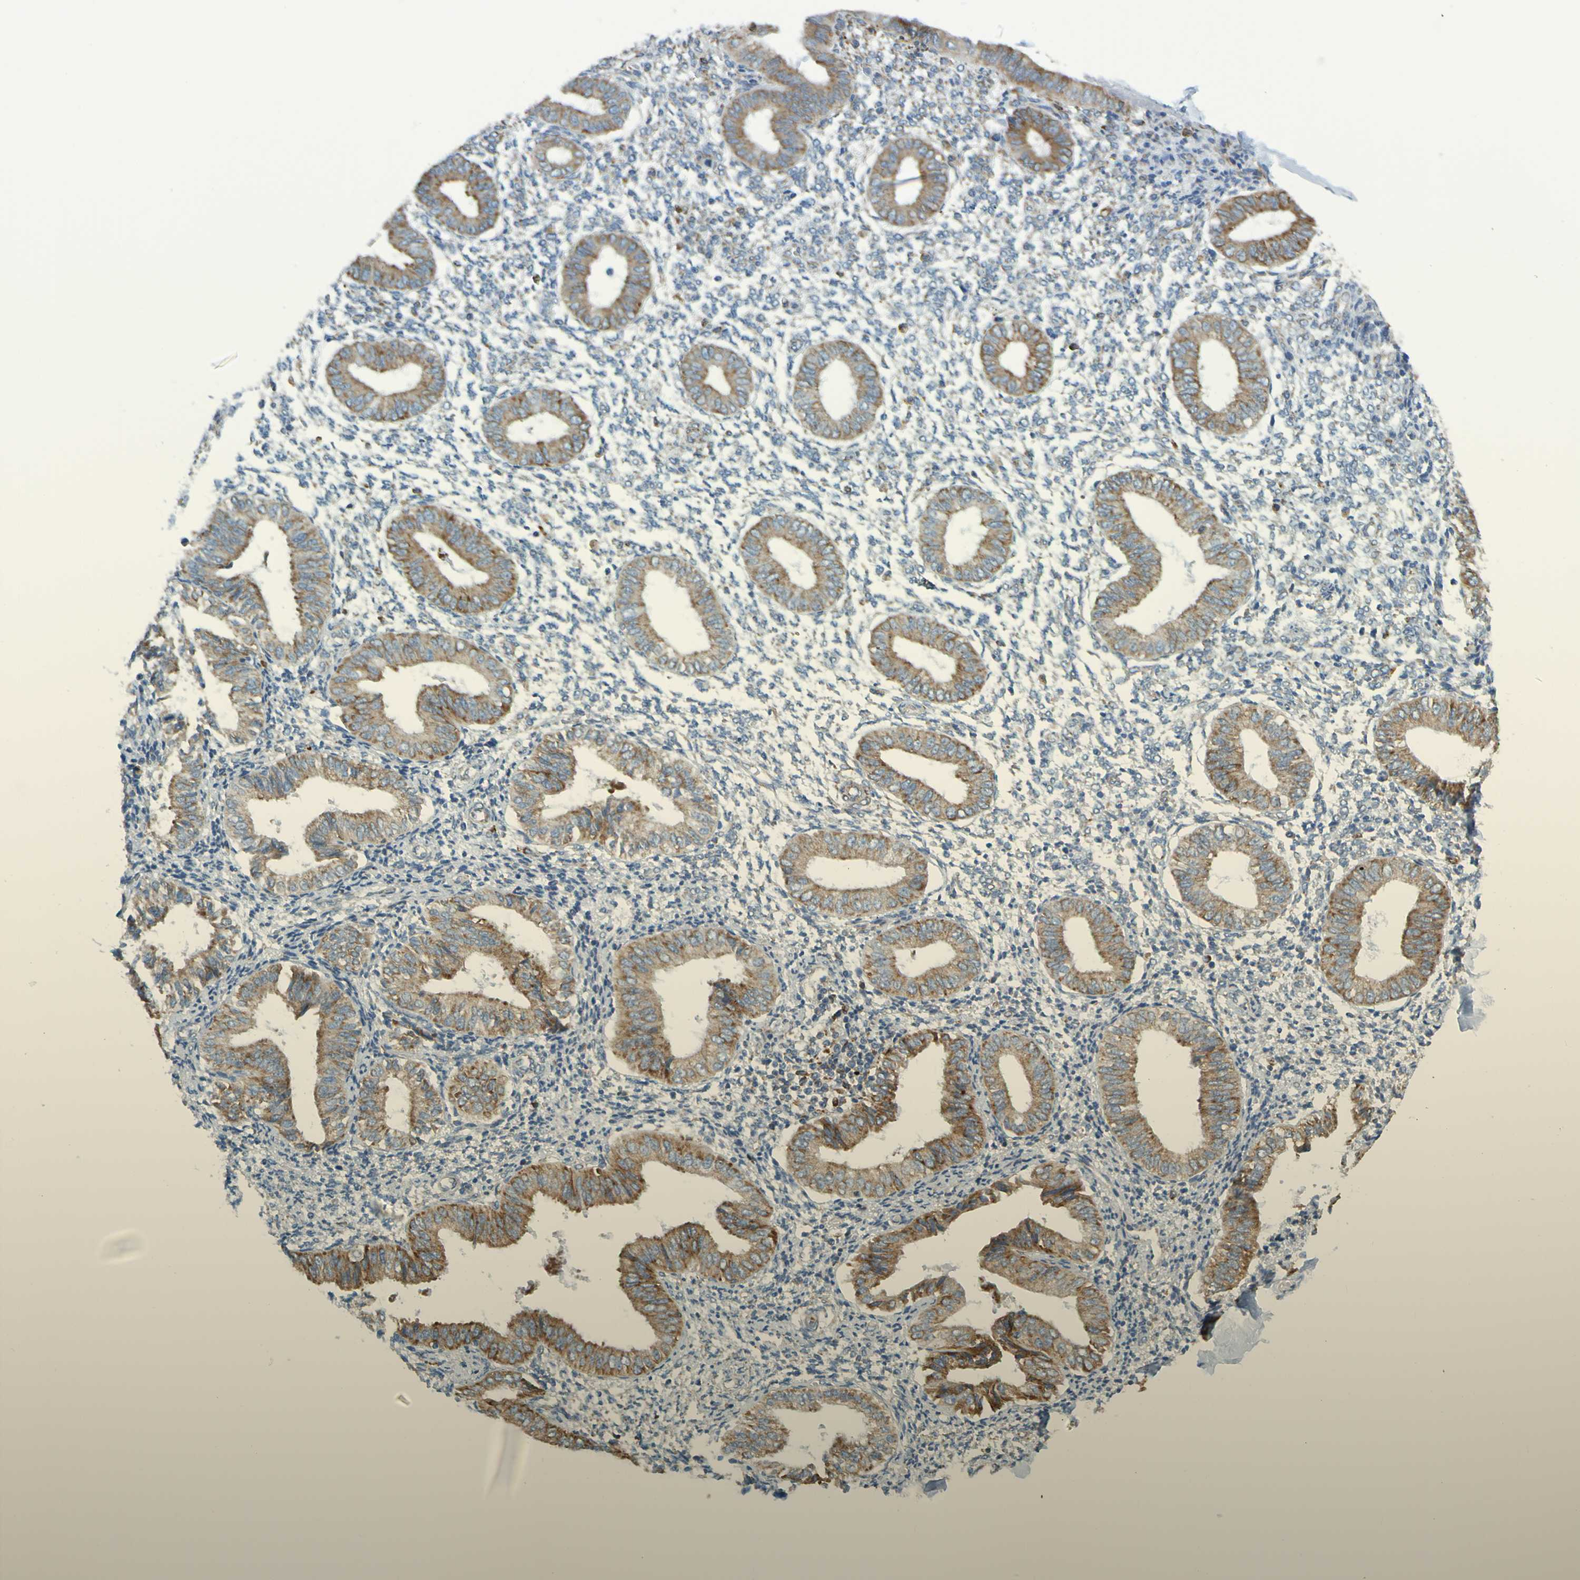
{"staining": {"intensity": "negative", "quantity": "none", "location": "none"}, "tissue": "endometrium", "cell_type": "Cells in endometrial stroma", "image_type": "normal", "snomed": [{"axis": "morphology", "description": "Normal tissue, NOS"}, {"axis": "topography", "description": "Endometrium"}], "caption": "Immunohistochemistry photomicrograph of unremarkable endometrium: human endometrium stained with DAB demonstrates no significant protein staining in cells in endometrial stroma. (Stains: DAB (3,3'-diaminobenzidine) immunohistochemistry (IHC) with hematoxylin counter stain, Microscopy: brightfield microscopy at high magnification).", "gene": "SSR1", "patient": {"sex": "female", "age": 50}}